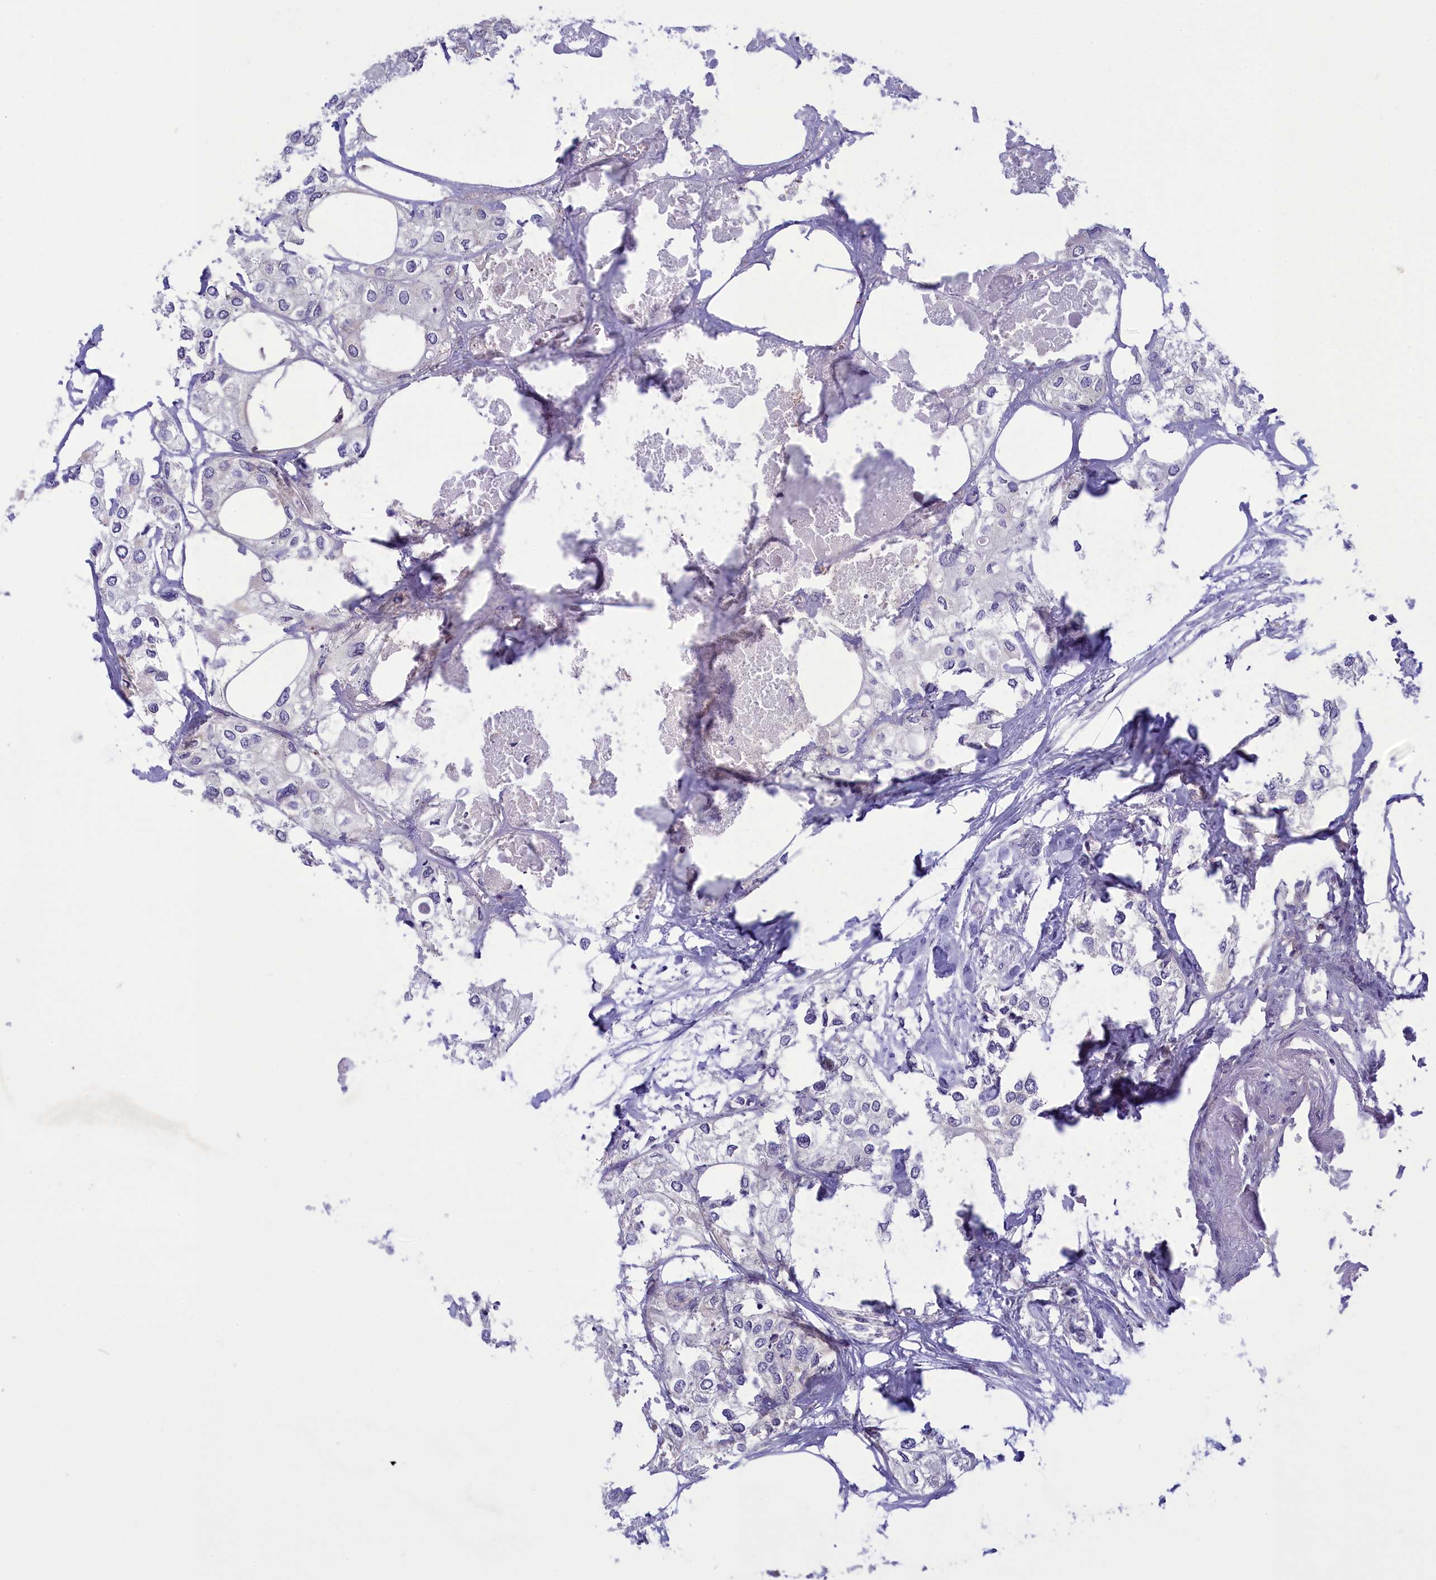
{"staining": {"intensity": "negative", "quantity": "none", "location": "none"}, "tissue": "urothelial cancer", "cell_type": "Tumor cells", "image_type": "cancer", "snomed": [{"axis": "morphology", "description": "Urothelial carcinoma, High grade"}, {"axis": "topography", "description": "Urinary bladder"}], "caption": "Immunohistochemistry (IHC) photomicrograph of high-grade urothelial carcinoma stained for a protein (brown), which displays no positivity in tumor cells. Nuclei are stained in blue.", "gene": "CORO2A", "patient": {"sex": "male", "age": 64}}